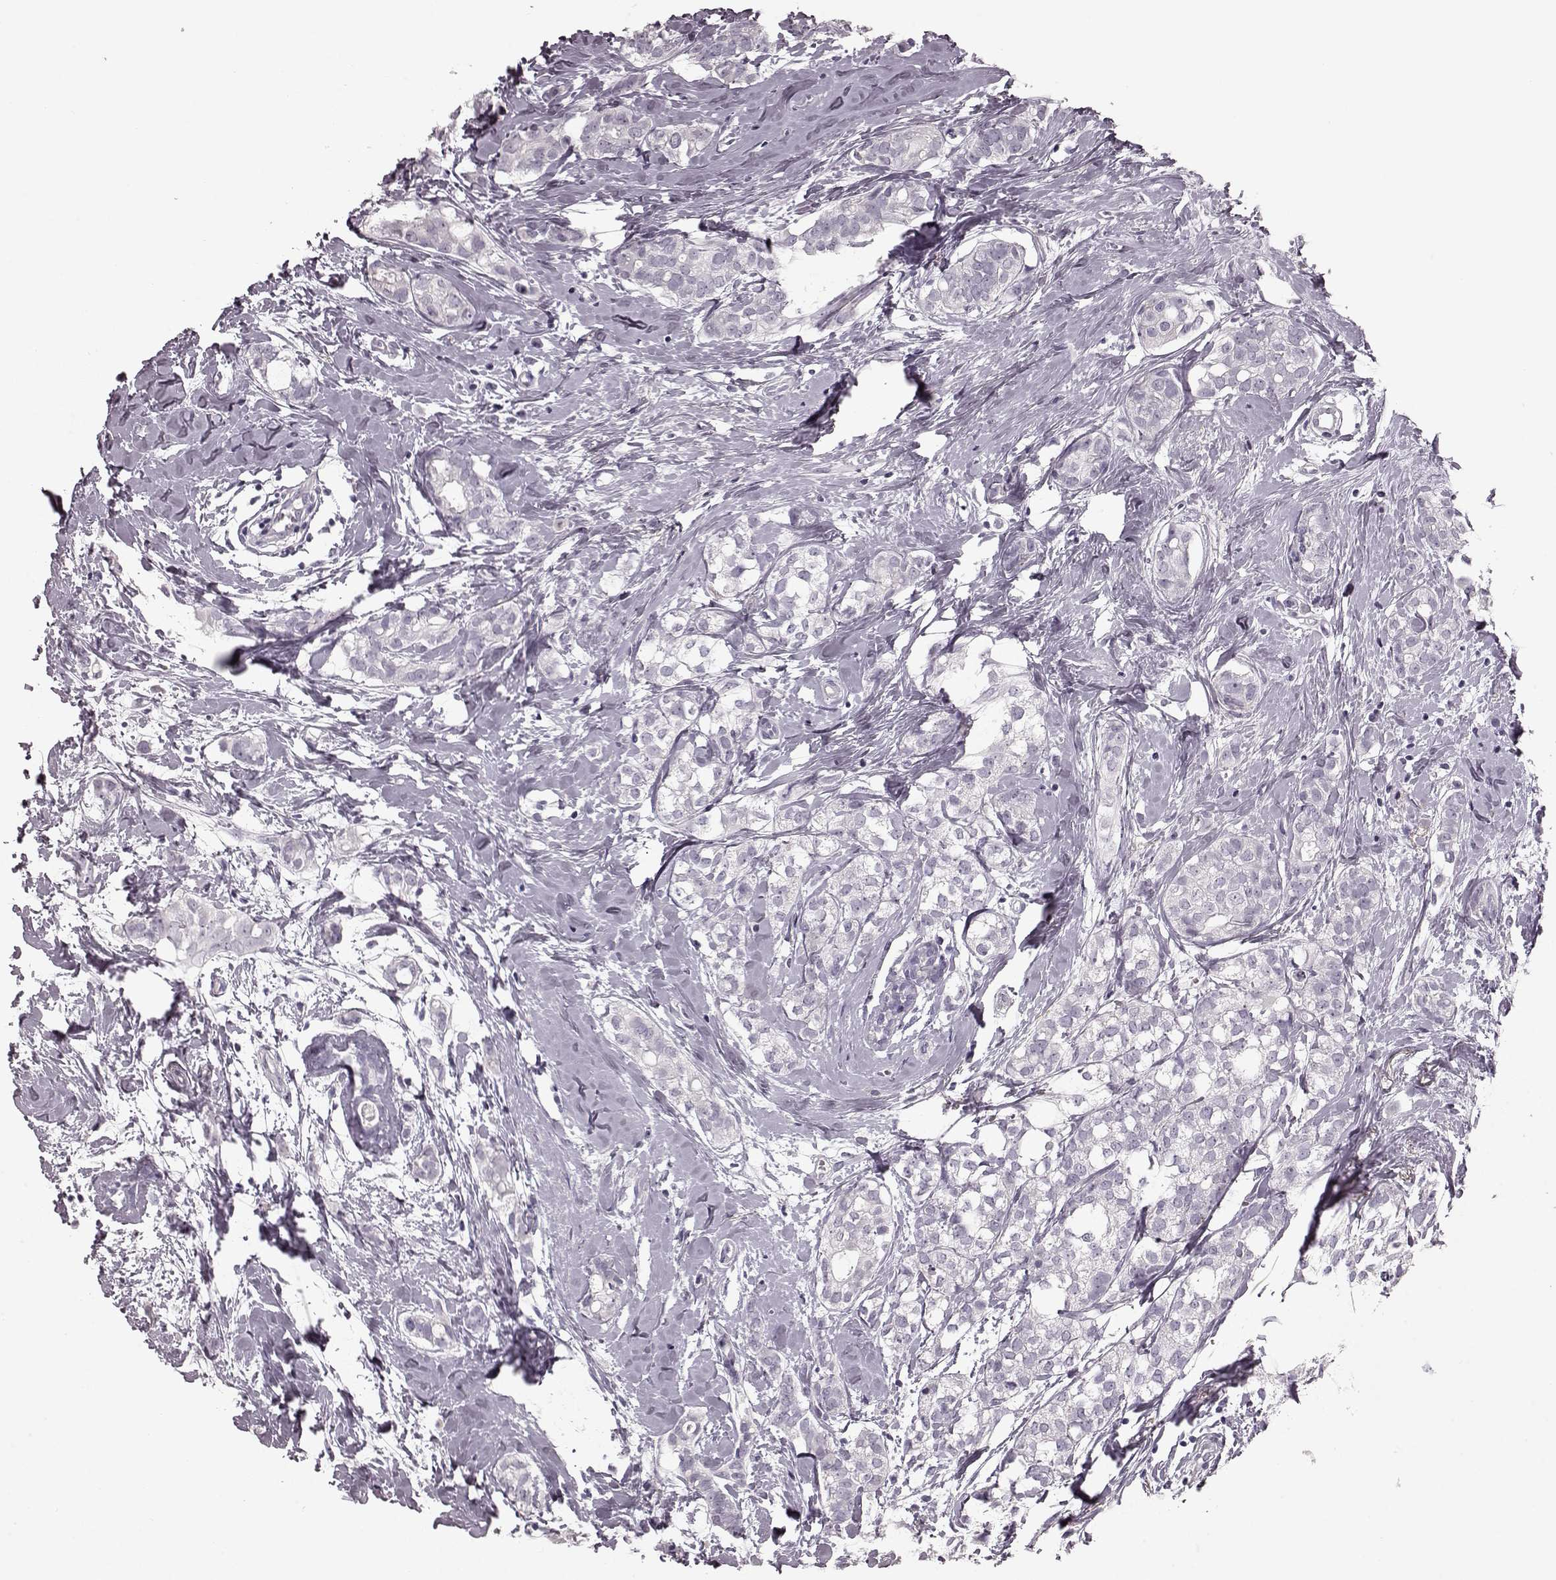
{"staining": {"intensity": "negative", "quantity": "none", "location": "none"}, "tissue": "breast cancer", "cell_type": "Tumor cells", "image_type": "cancer", "snomed": [{"axis": "morphology", "description": "Duct carcinoma"}, {"axis": "topography", "description": "Breast"}], "caption": "Immunohistochemistry histopathology image of neoplastic tissue: breast cancer (invasive ductal carcinoma) stained with DAB shows no significant protein expression in tumor cells.", "gene": "CST7", "patient": {"sex": "female", "age": 40}}